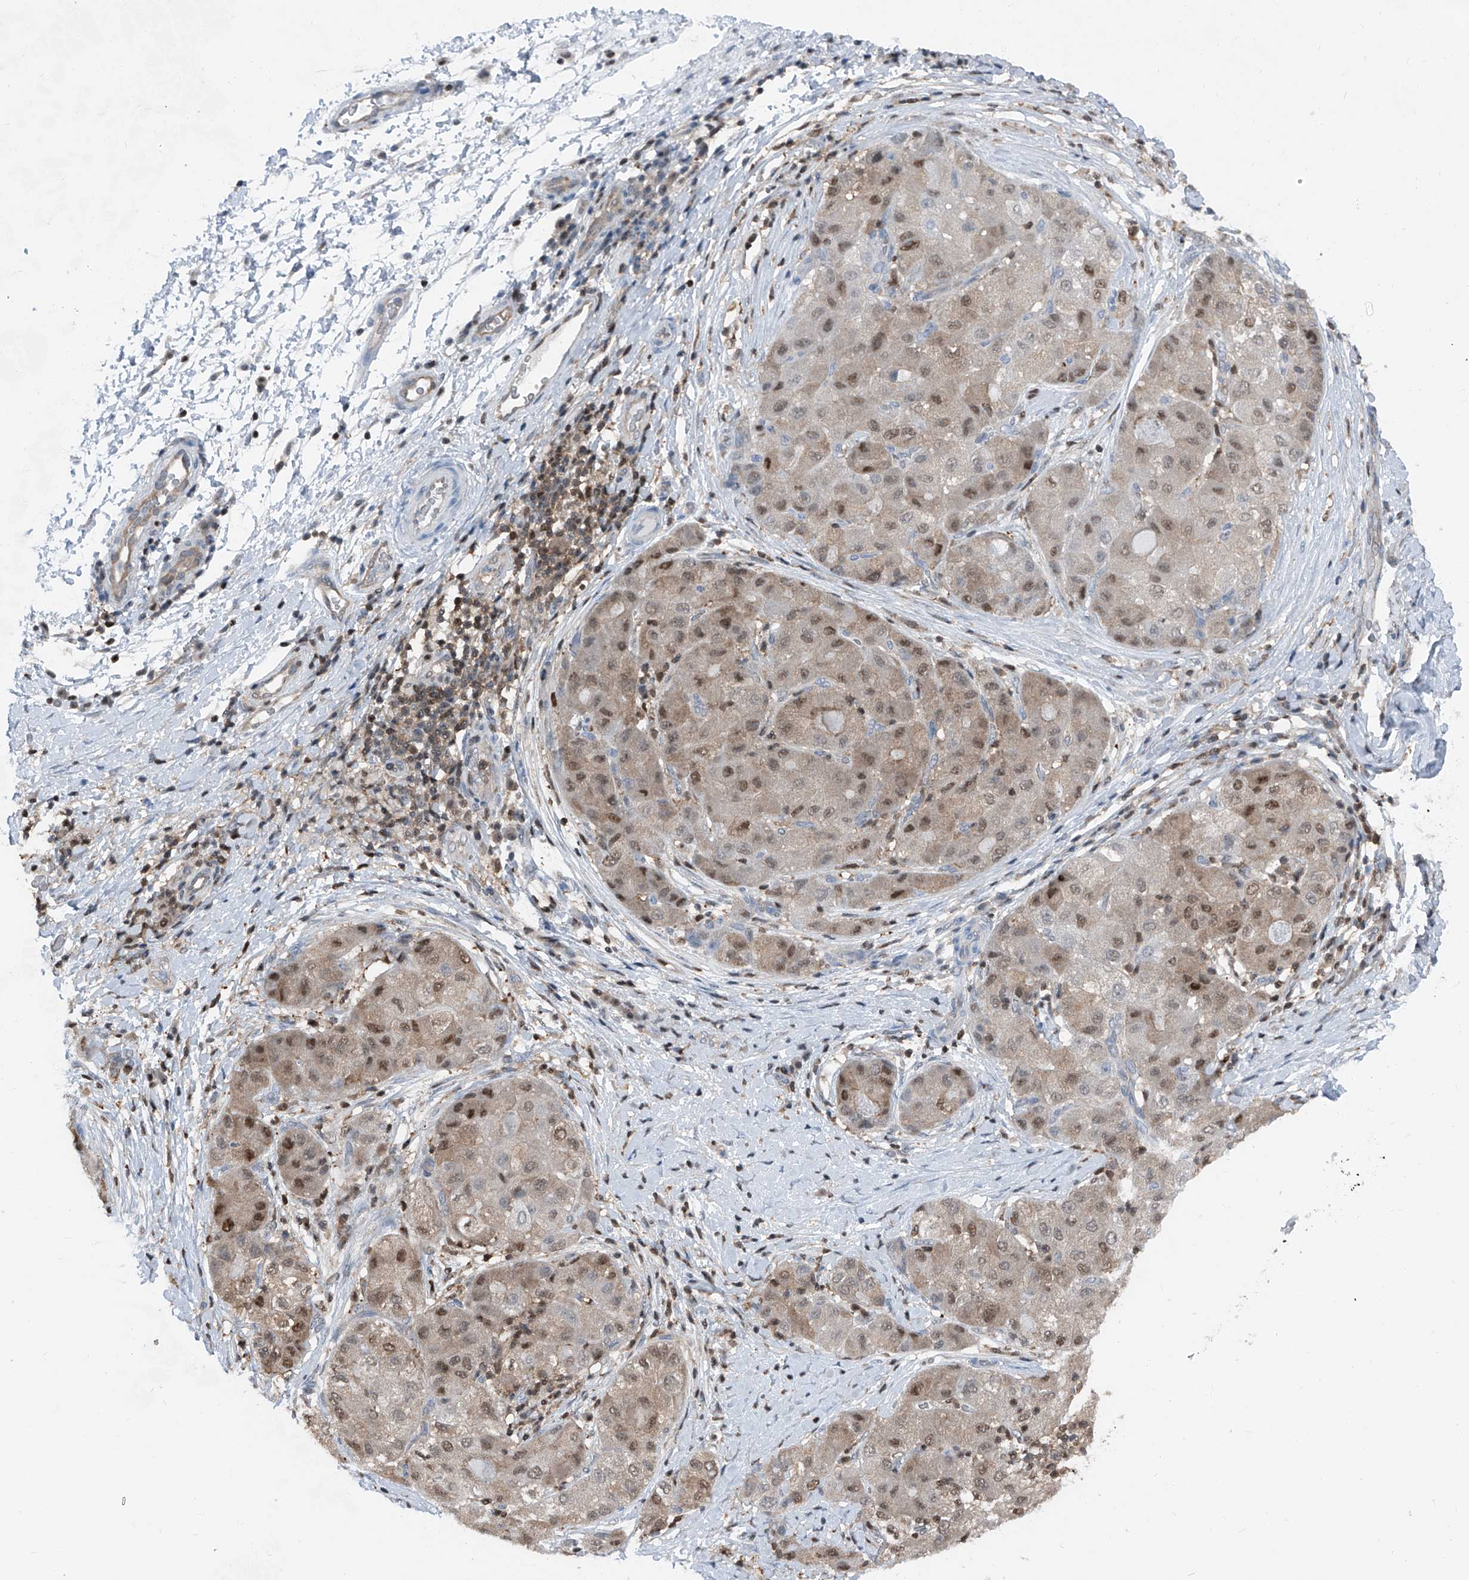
{"staining": {"intensity": "moderate", "quantity": ">75%", "location": "nuclear"}, "tissue": "liver cancer", "cell_type": "Tumor cells", "image_type": "cancer", "snomed": [{"axis": "morphology", "description": "Carcinoma, Hepatocellular, NOS"}, {"axis": "topography", "description": "Liver"}], "caption": "Human hepatocellular carcinoma (liver) stained with a protein marker displays moderate staining in tumor cells.", "gene": "PSMB10", "patient": {"sex": "male", "age": 80}}